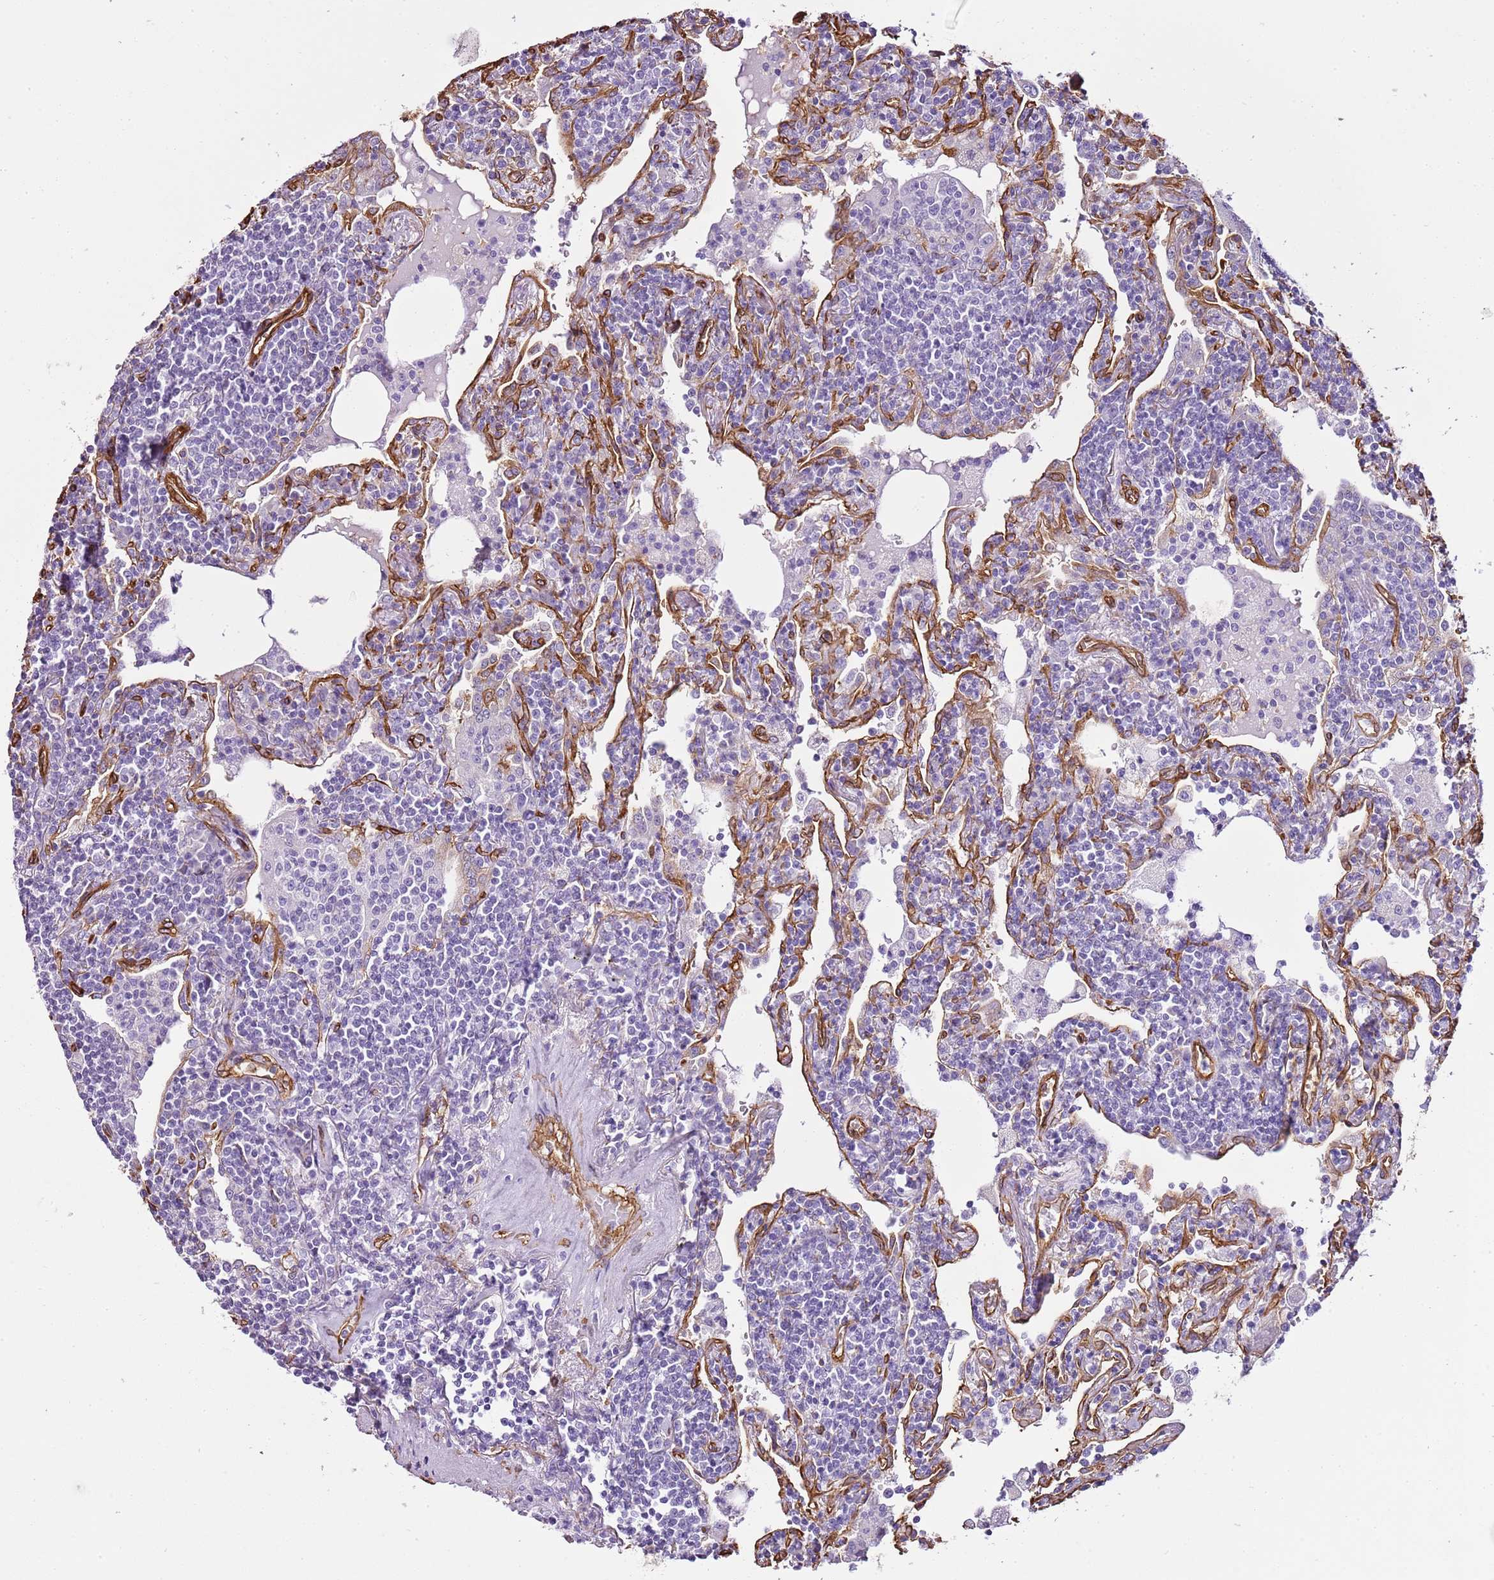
{"staining": {"intensity": "negative", "quantity": "none", "location": "none"}, "tissue": "lymphoma", "cell_type": "Tumor cells", "image_type": "cancer", "snomed": [{"axis": "morphology", "description": "Malignant lymphoma, non-Hodgkin's type, Low grade"}, {"axis": "topography", "description": "Lung"}], "caption": "Protein analysis of malignant lymphoma, non-Hodgkin's type (low-grade) displays no significant positivity in tumor cells. The staining was performed using DAB (3,3'-diaminobenzidine) to visualize the protein expression in brown, while the nuclei were stained in blue with hematoxylin (Magnification: 20x).", "gene": "CTDSPL", "patient": {"sex": "female", "age": 71}}